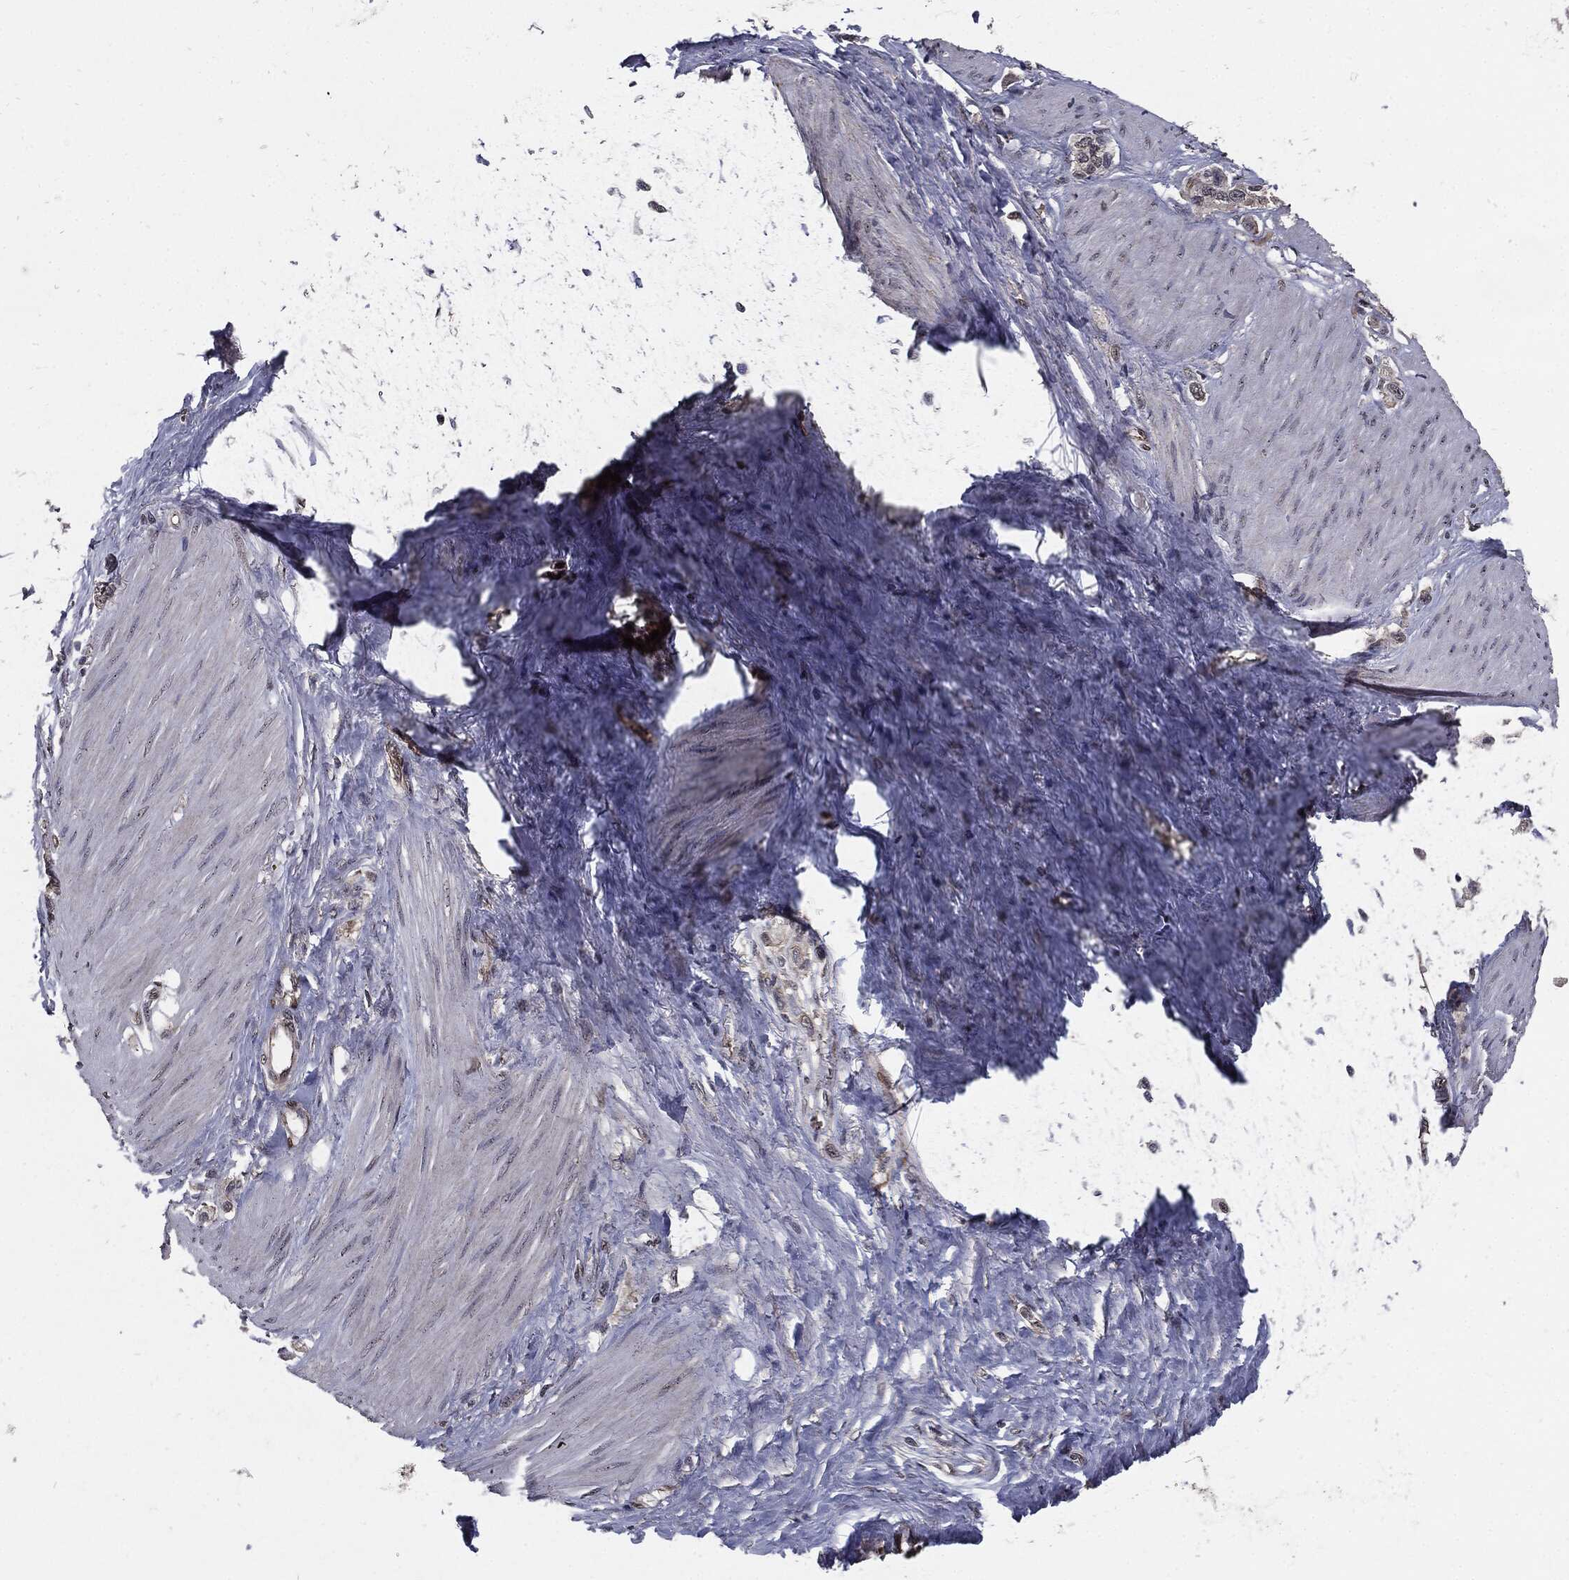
{"staining": {"intensity": "negative", "quantity": "none", "location": "none"}, "tissue": "stomach cancer", "cell_type": "Tumor cells", "image_type": "cancer", "snomed": [{"axis": "morphology", "description": "Normal tissue, NOS"}, {"axis": "morphology", "description": "Adenocarcinoma, NOS"}, {"axis": "morphology", "description": "Adenocarcinoma, High grade"}, {"axis": "topography", "description": "Stomach, upper"}, {"axis": "topography", "description": "Stomach"}], "caption": "This is an IHC micrograph of human stomach cancer. There is no expression in tumor cells.", "gene": "PTPA", "patient": {"sex": "female", "age": 65}}